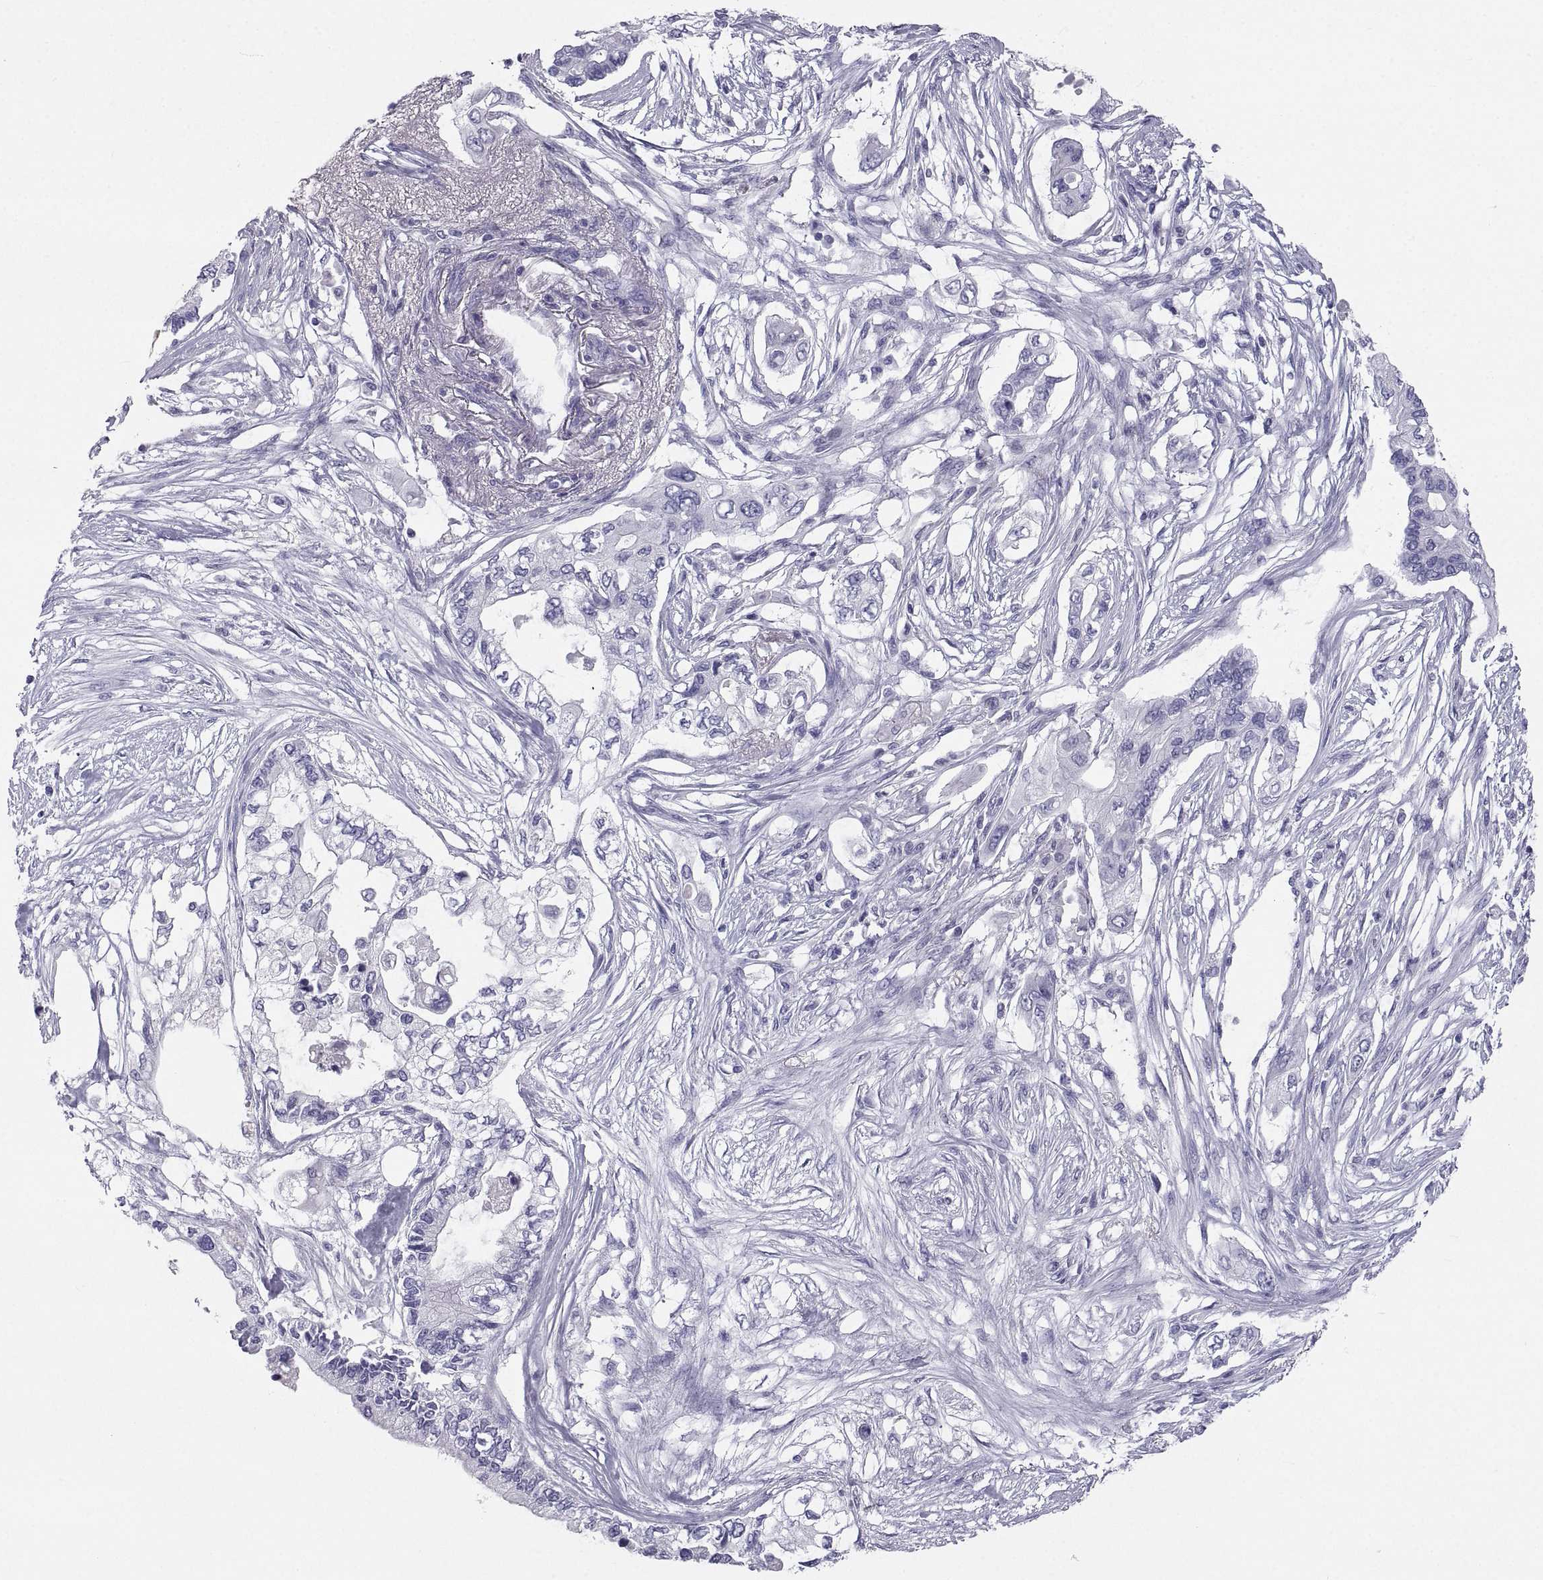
{"staining": {"intensity": "negative", "quantity": "none", "location": "none"}, "tissue": "pancreatic cancer", "cell_type": "Tumor cells", "image_type": "cancer", "snomed": [{"axis": "morphology", "description": "Adenocarcinoma, NOS"}, {"axis": "topography", "description": "Pancreas"}], "caption": "The photomicrograph displays no staining of tumor cells in pancreatic cancer (adenocarcinoma).", "gene": "PCSK1N", "patient": {"sex": "female", "age": 63}}